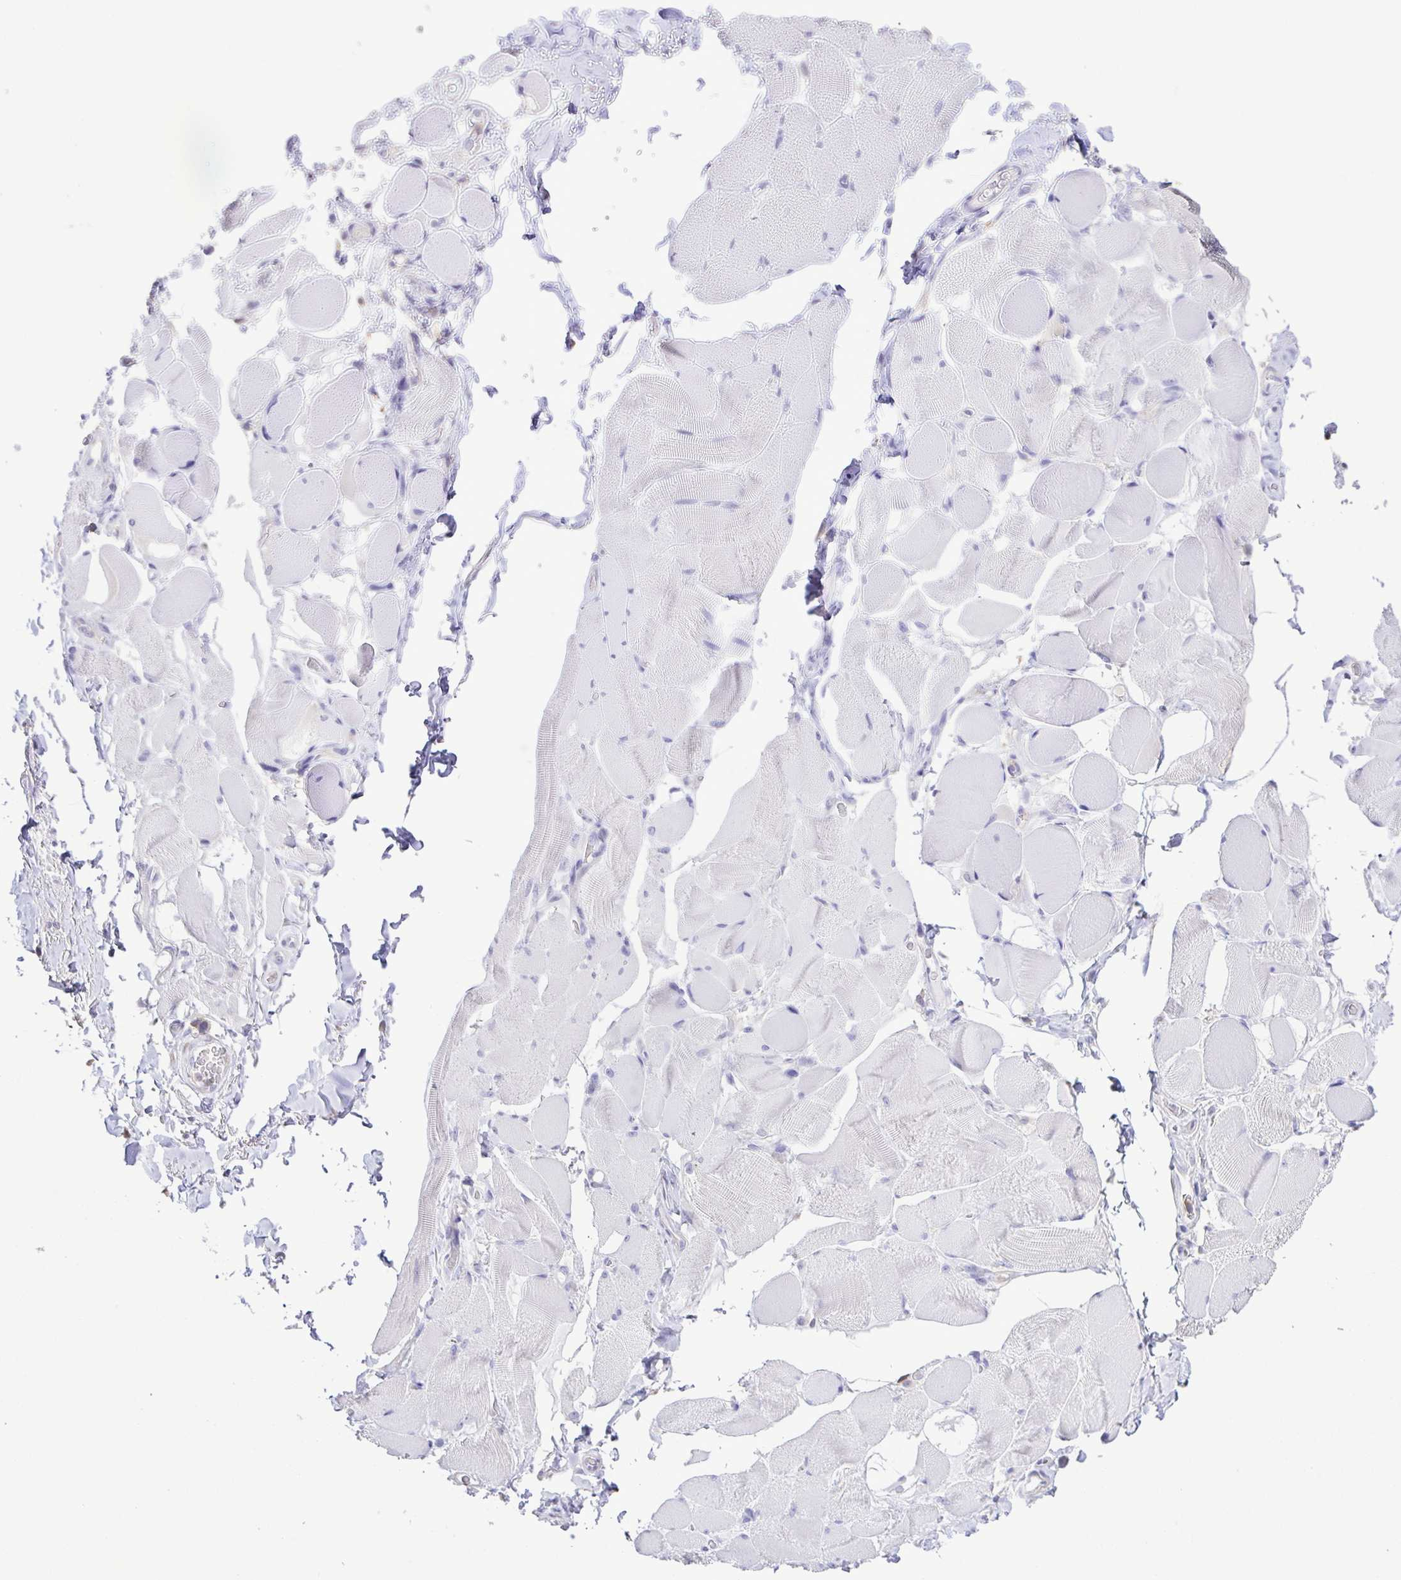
{"staining": {"intensity": "negative", "quantity": "none", "location": "none"}, "tissue": "skeletal muscle", "cell_type": "Myocytes", "image_type": "normal", "snomed": [{"axis": "morphology", "description": "Normal tissue, NOS"}, {"axis": "topography", "description": "Skeletal muscle"}, {"axis": "topography", "description": "Anal"}, {"axis": "topography", "description": "Peripheral nerve tissue"}], "caption": "Skeletal muscle was stained to show a protein in brown. There is no significant expression in myocytes. Nuclei are stained in blue.", "gene": "CYP17A1", "patient": {"sex": "male", "age": 53}}